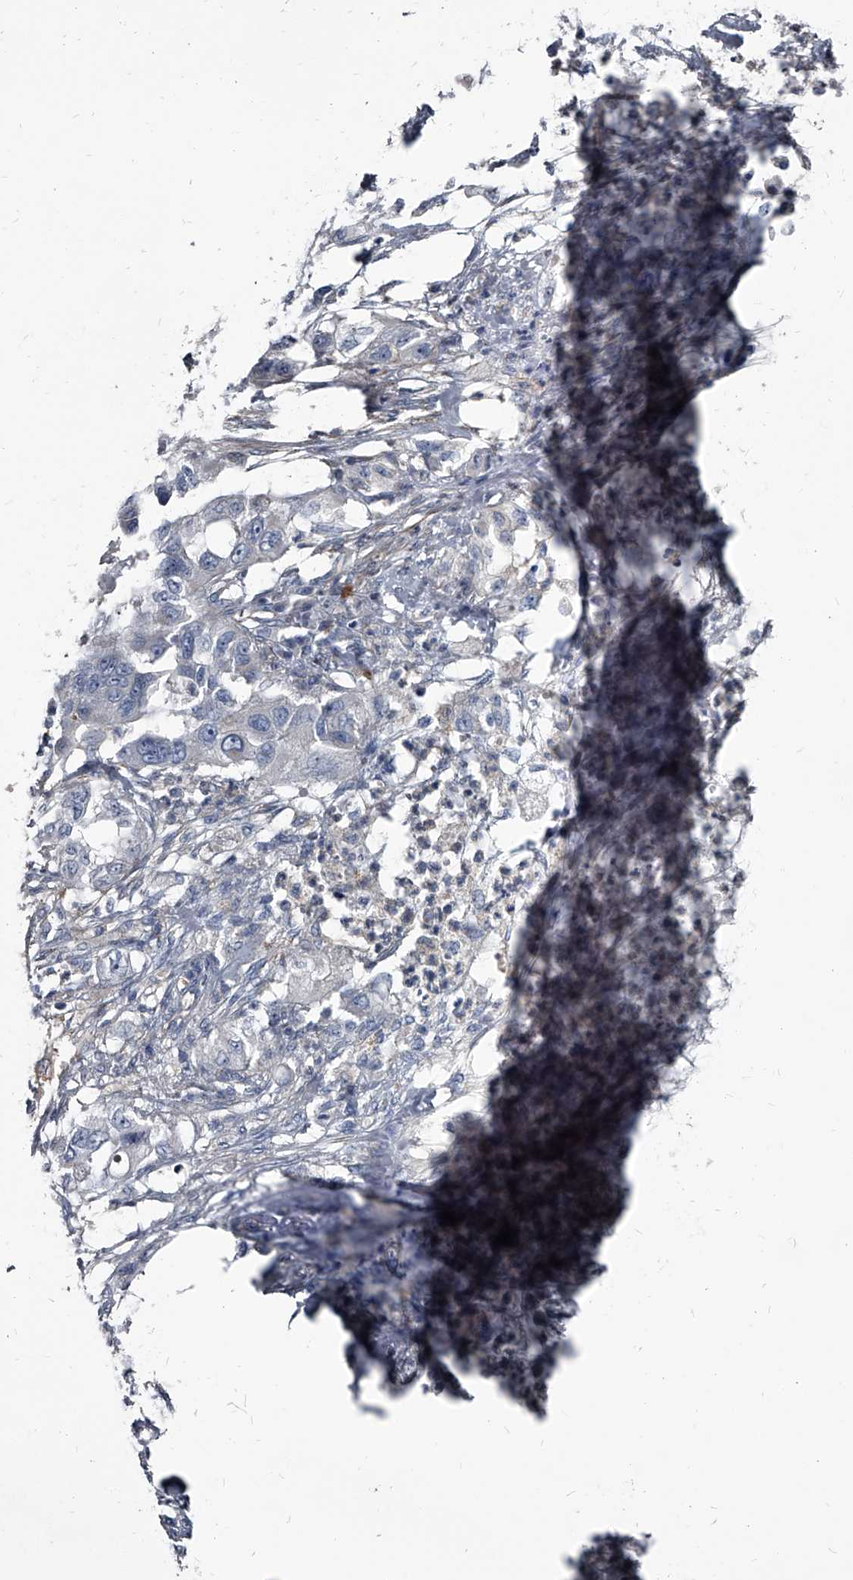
{"staining": {"intensity": "negative", "quantity": "none", "location": "none"}, "tissue": "pancreatic cancer", "cell_type": "Tumor cells", "image_type": "cancer", "snomed": [{"axis": "morphology", "description": "Adenocarcinoma, NOS"}, {"axis": "topography", "description": "Pancreas"}], "caption": "Tumor cells are negative for protein expression in human pancreatic cancer (adenocarcinoma).", "gene": "PGLYRP3", "patient": {"sex": "female", "age": 78}}